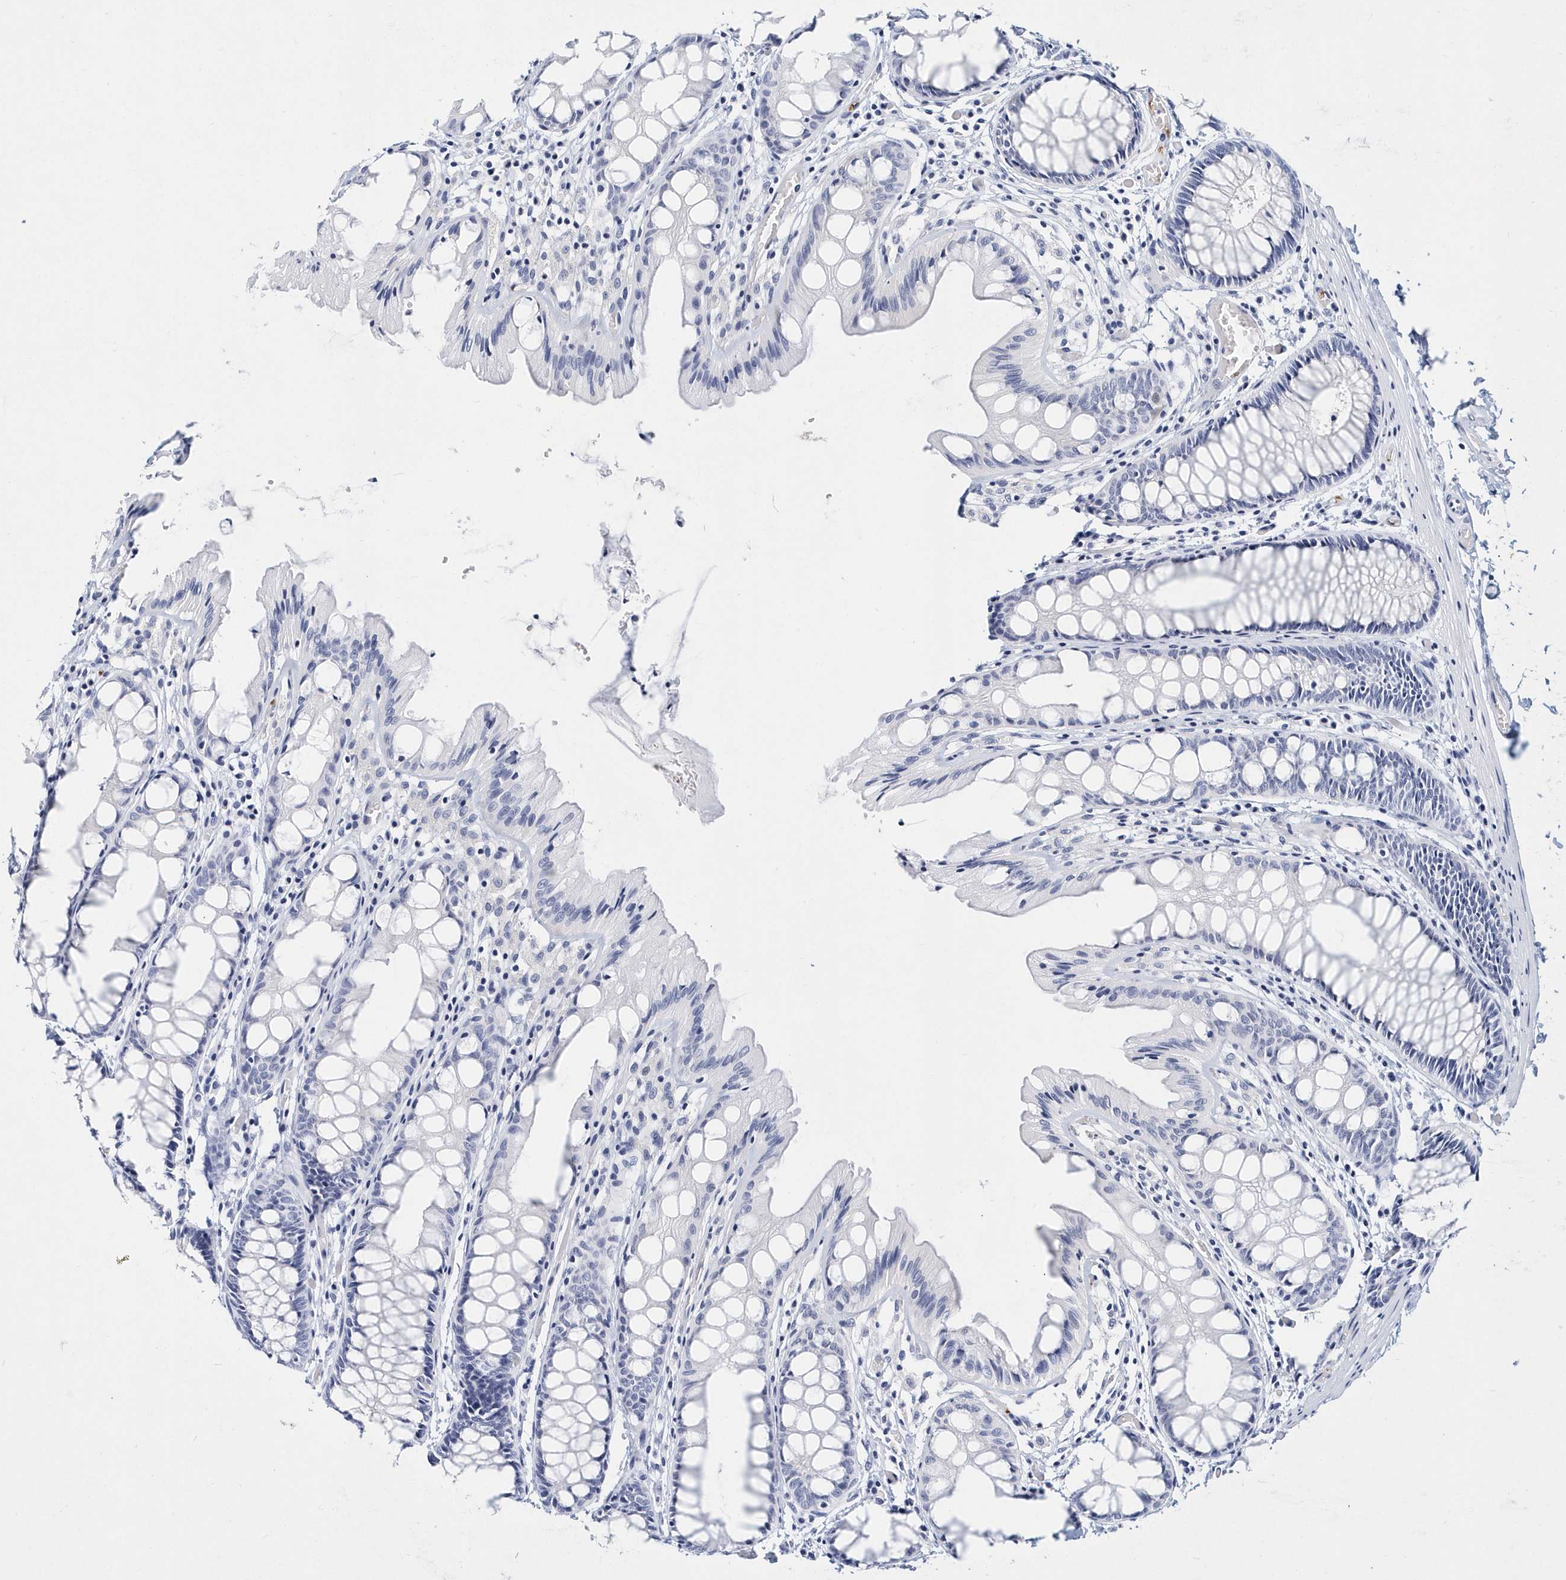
{"staining": {"intensity": "negative", "quantity": "none", "location": "none"}, "tissue": "colon", "cell_type": "Endothelial cells", "image_type": "normal", "snomed": [{"axis": "morphology", "description": "Normal tissue, NOS"}, {"axis": "topography", "description": "Colon"}], "caption": "High magnification brightfield microscopy of unremarkable colon stained with DAB (3,3'-diaminobenzidine) (brown) and counterstained with hematoxylin (blue): endothelial cells show no significant expression.", "gene": "ITGA2B", "patient": {"sex": "male", "age": 47}}